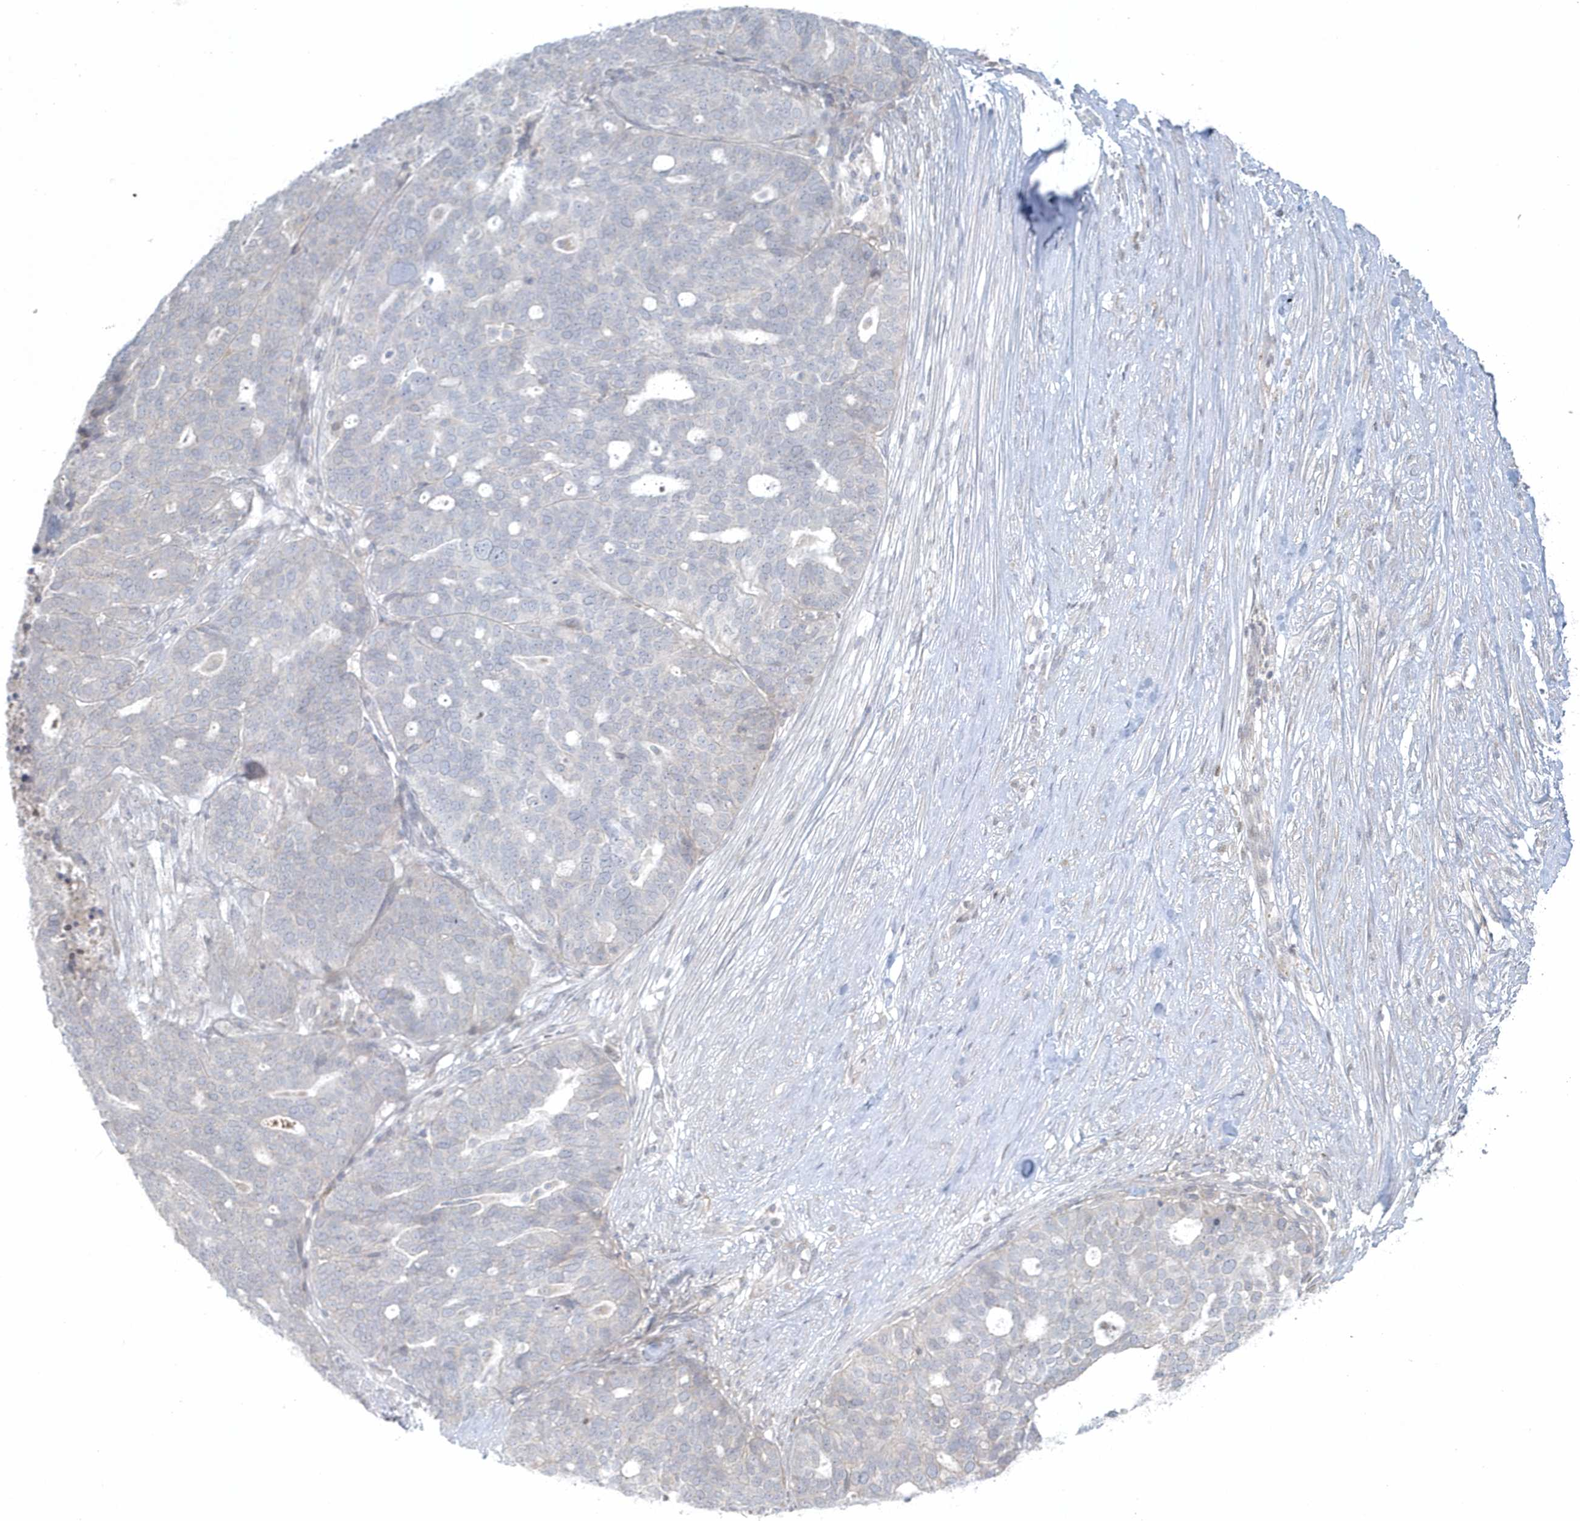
{"staining": {"intensity": "negative", "quantity": "none", "location": "none"}, "tissue": "ovarian cancer", "cell_type": "Tumor cells", "image_type": "cancer", "snomed": [{"axis": "morphology", "description": "Cystadenocarcinoma, serous, NOS"}, {"axis": "topography", "description": "Ovary"}], "caption": "The immunohistochemistry (IHC) micrograph has no significant positivity in tumor cells of ovarian serous cystadenocarcinoma tissue. (DAB (3,3'-diaminobenzidine) immunohistochemistry (IHC), high magnification).", "gene": "BLTP3A", "patient": {"sex": "female", "age": 59}}